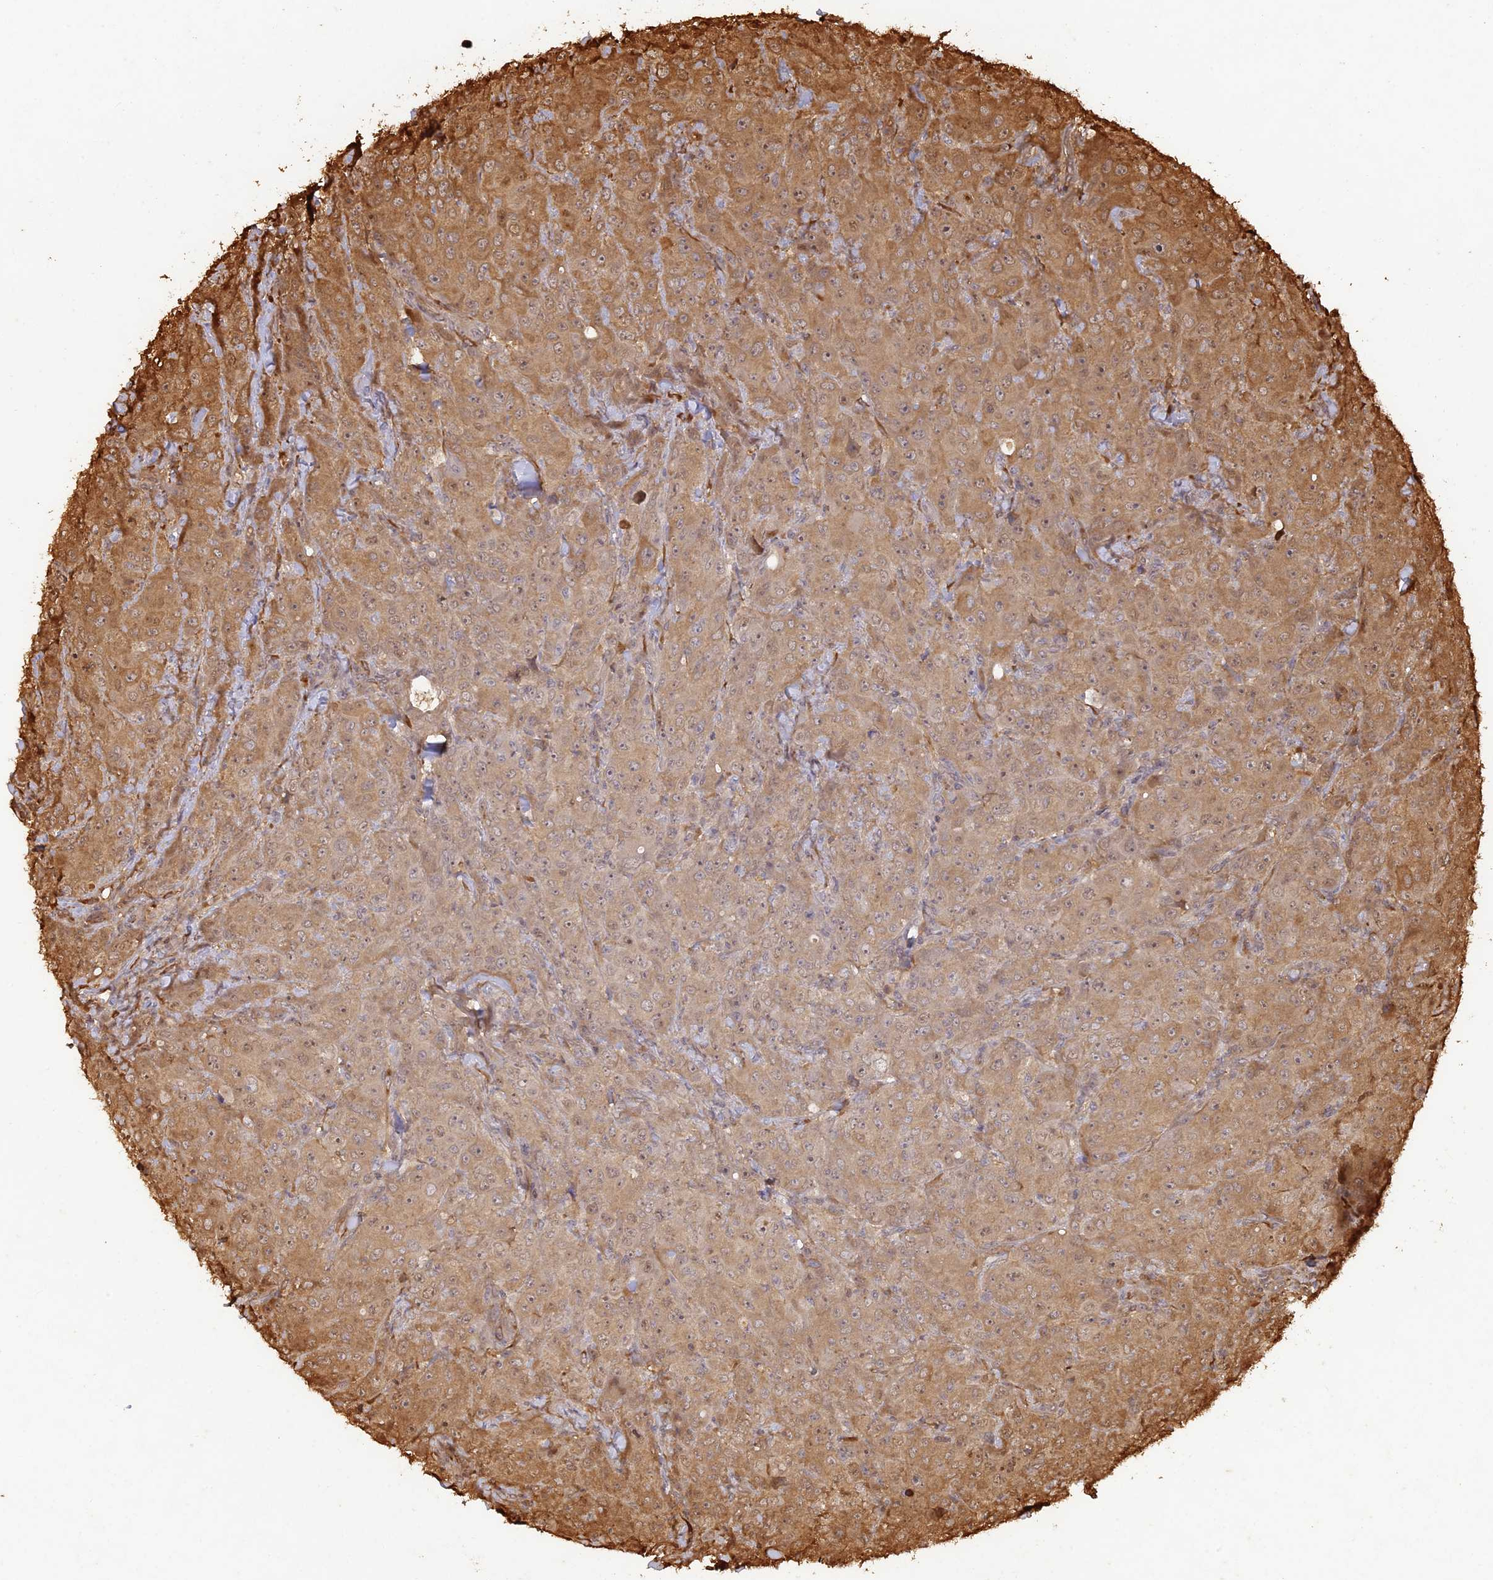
{"staining": {"intensity": "moderate", "quantity": ">75%", "location": "cytoplasmic/membranous"}, "tissue": "breast cancer", "cell_type": "Tumor cells", "image_type": "cancer", "snomed": [{"axis": "morphology", "description": "Duct carcinoma"}, {"axis": "topography", "description": "Breast"}], "caption": "IHC histopathology image of neoplastic tissue: human breast cancer (intraductal carcinoma) stained using immunohistochemistry (IHC) reveals medium levels of moderate protein expression localized specifically in the cytoplasmic/membranous of tumor cells, appearing as a cytoplasmic/membranous brown color.", "gene": "CCDC174", "patient": {"sex": "female", "age": 43}}